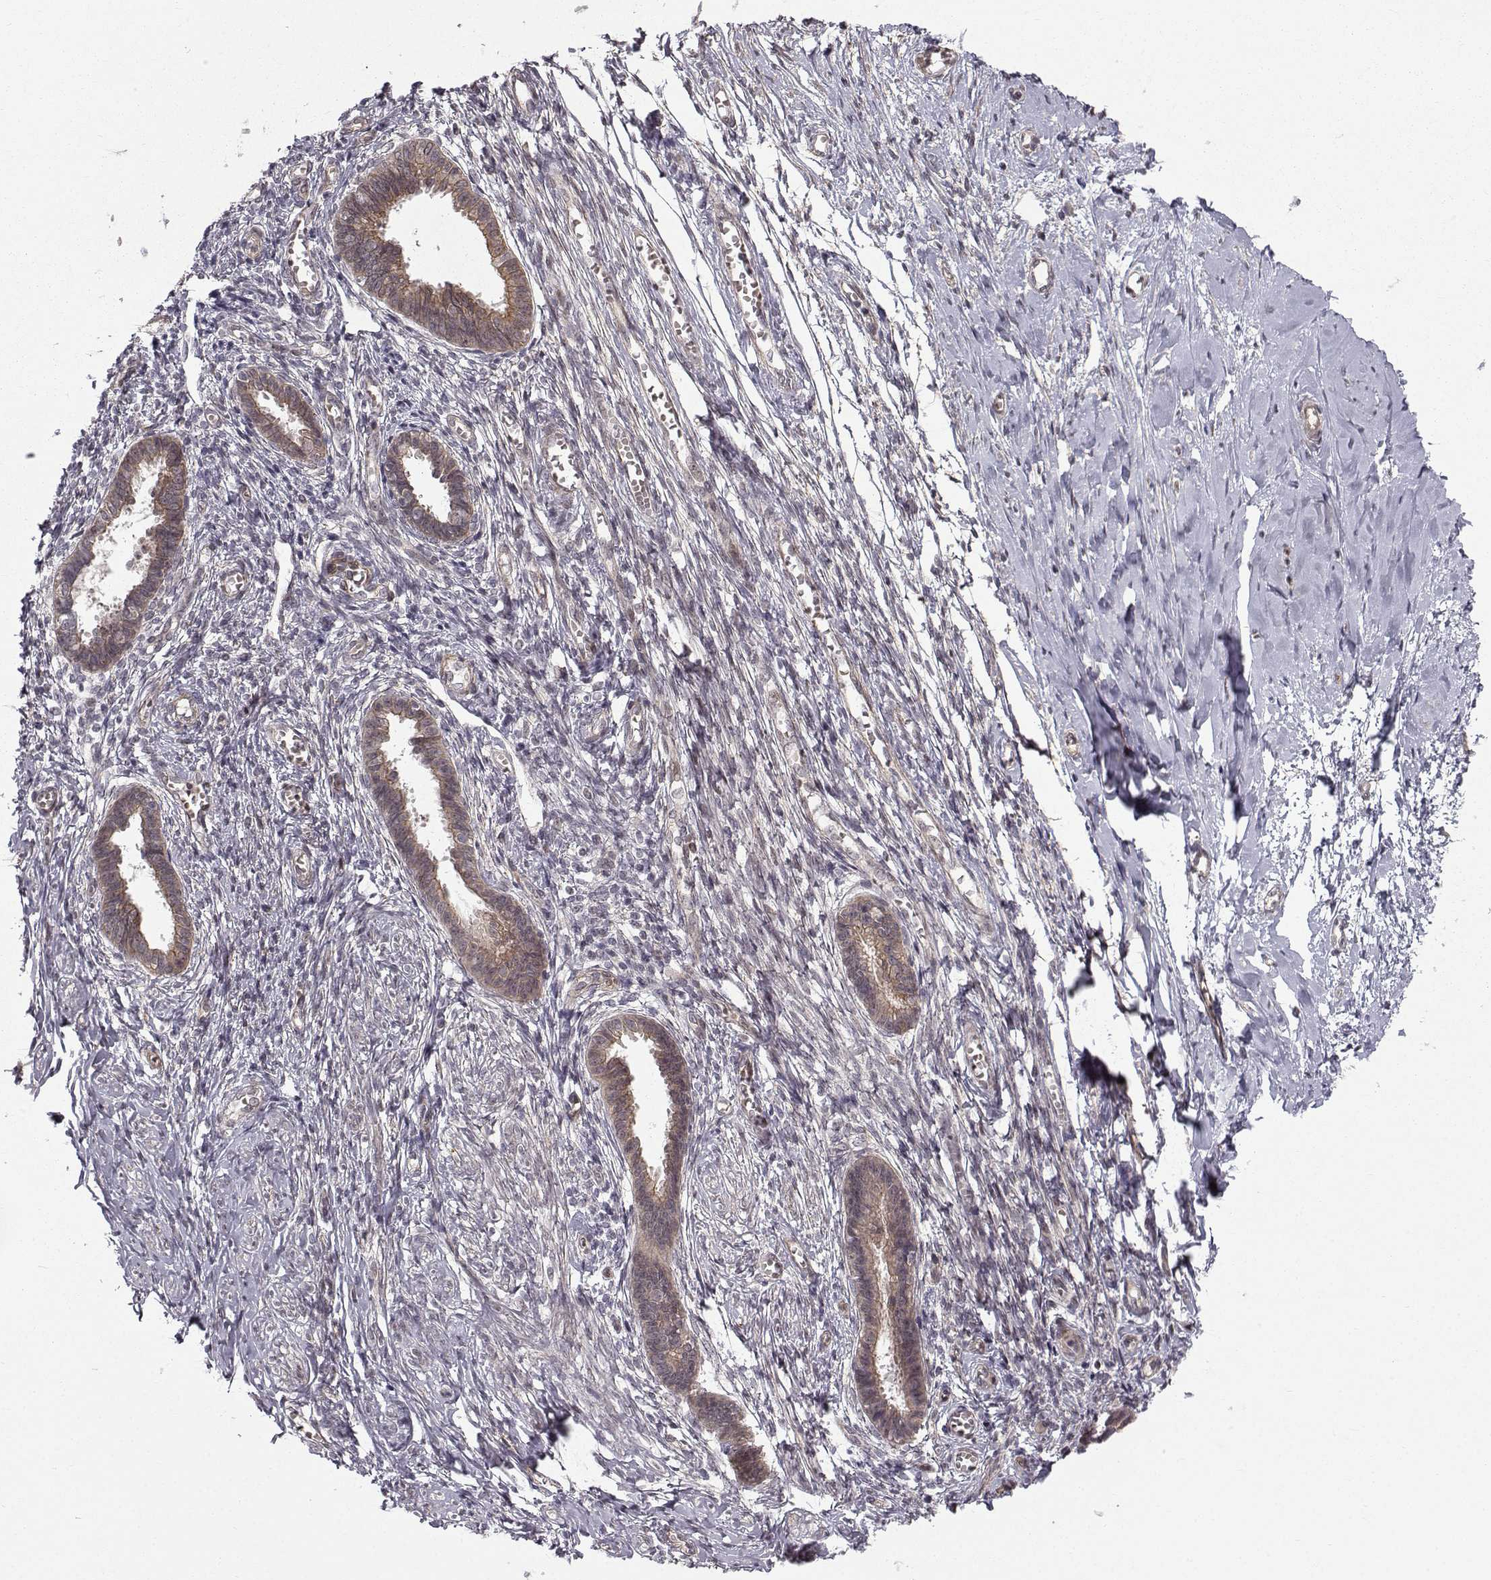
{"staining": {"intensity": "negative", "quantity": "none", "location": "none"}, "tissue": "endometrium", "cell_type": "Cells in endometrial stroma", "image_type": "normal", "snomed": [{"axis": "morphology", "description": "Normal tissue, NOS"}, {"axis": "topography", "description": "Cervix"}, {"axis": "topography", "description": "Endometrium"}], "caption": "Endometrium was stained to show a protein in brown. There is no significant expression in cells in endometrial stroma. (Stains: DAB (3,3'-diaminobenzidine) IHC with hematoxylin counter stain, Microscopy: brightfield microscopy at high magnification).", "gene": "APC", "patient": {"sex": "female", "age": 37}}